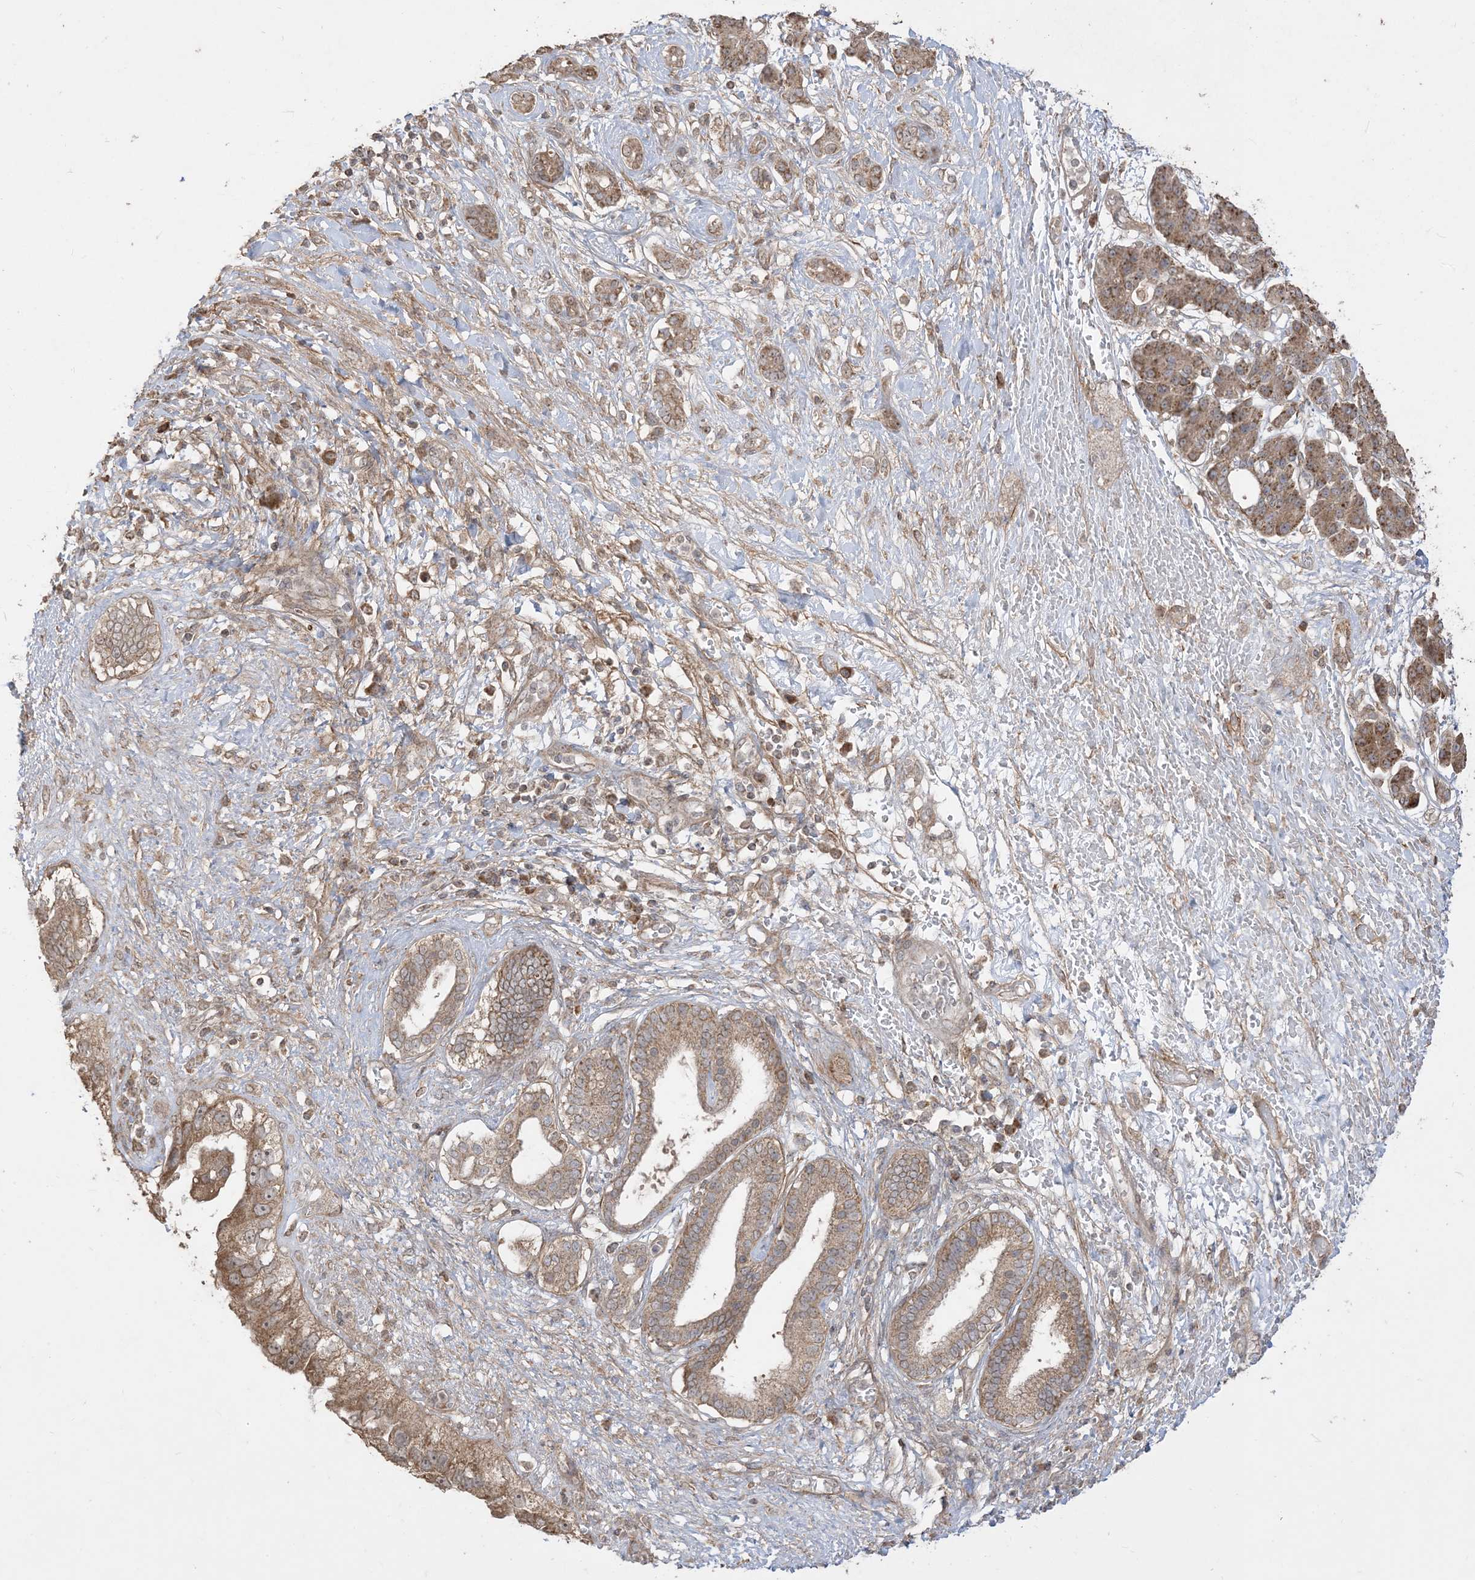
{"staining": {"intensity": "strong", "quantity": ">75%", "location": "cytoplasmic/membranous"}, "tissue": "pancreatic cancer", "cell_type": "Tumor cells", "image_type": "cancer", "snomed": [{"axis": "morphology", "description": "Adenocarcinoma, NOS"}, {"axis": "topography", "description": "Pancreas"}], "caption": "This micrograph demonstrates pancreatic adenocarcinoma stained with immunohistochemistry (IHC) to label a protein in brown. The cytoplasmic/membranous of tumor cells show strong positivity for the protein. Nuclei are counter-stained blue.", "gene": "SIRT3", "patient": {"sex": "female", "age": 56}}